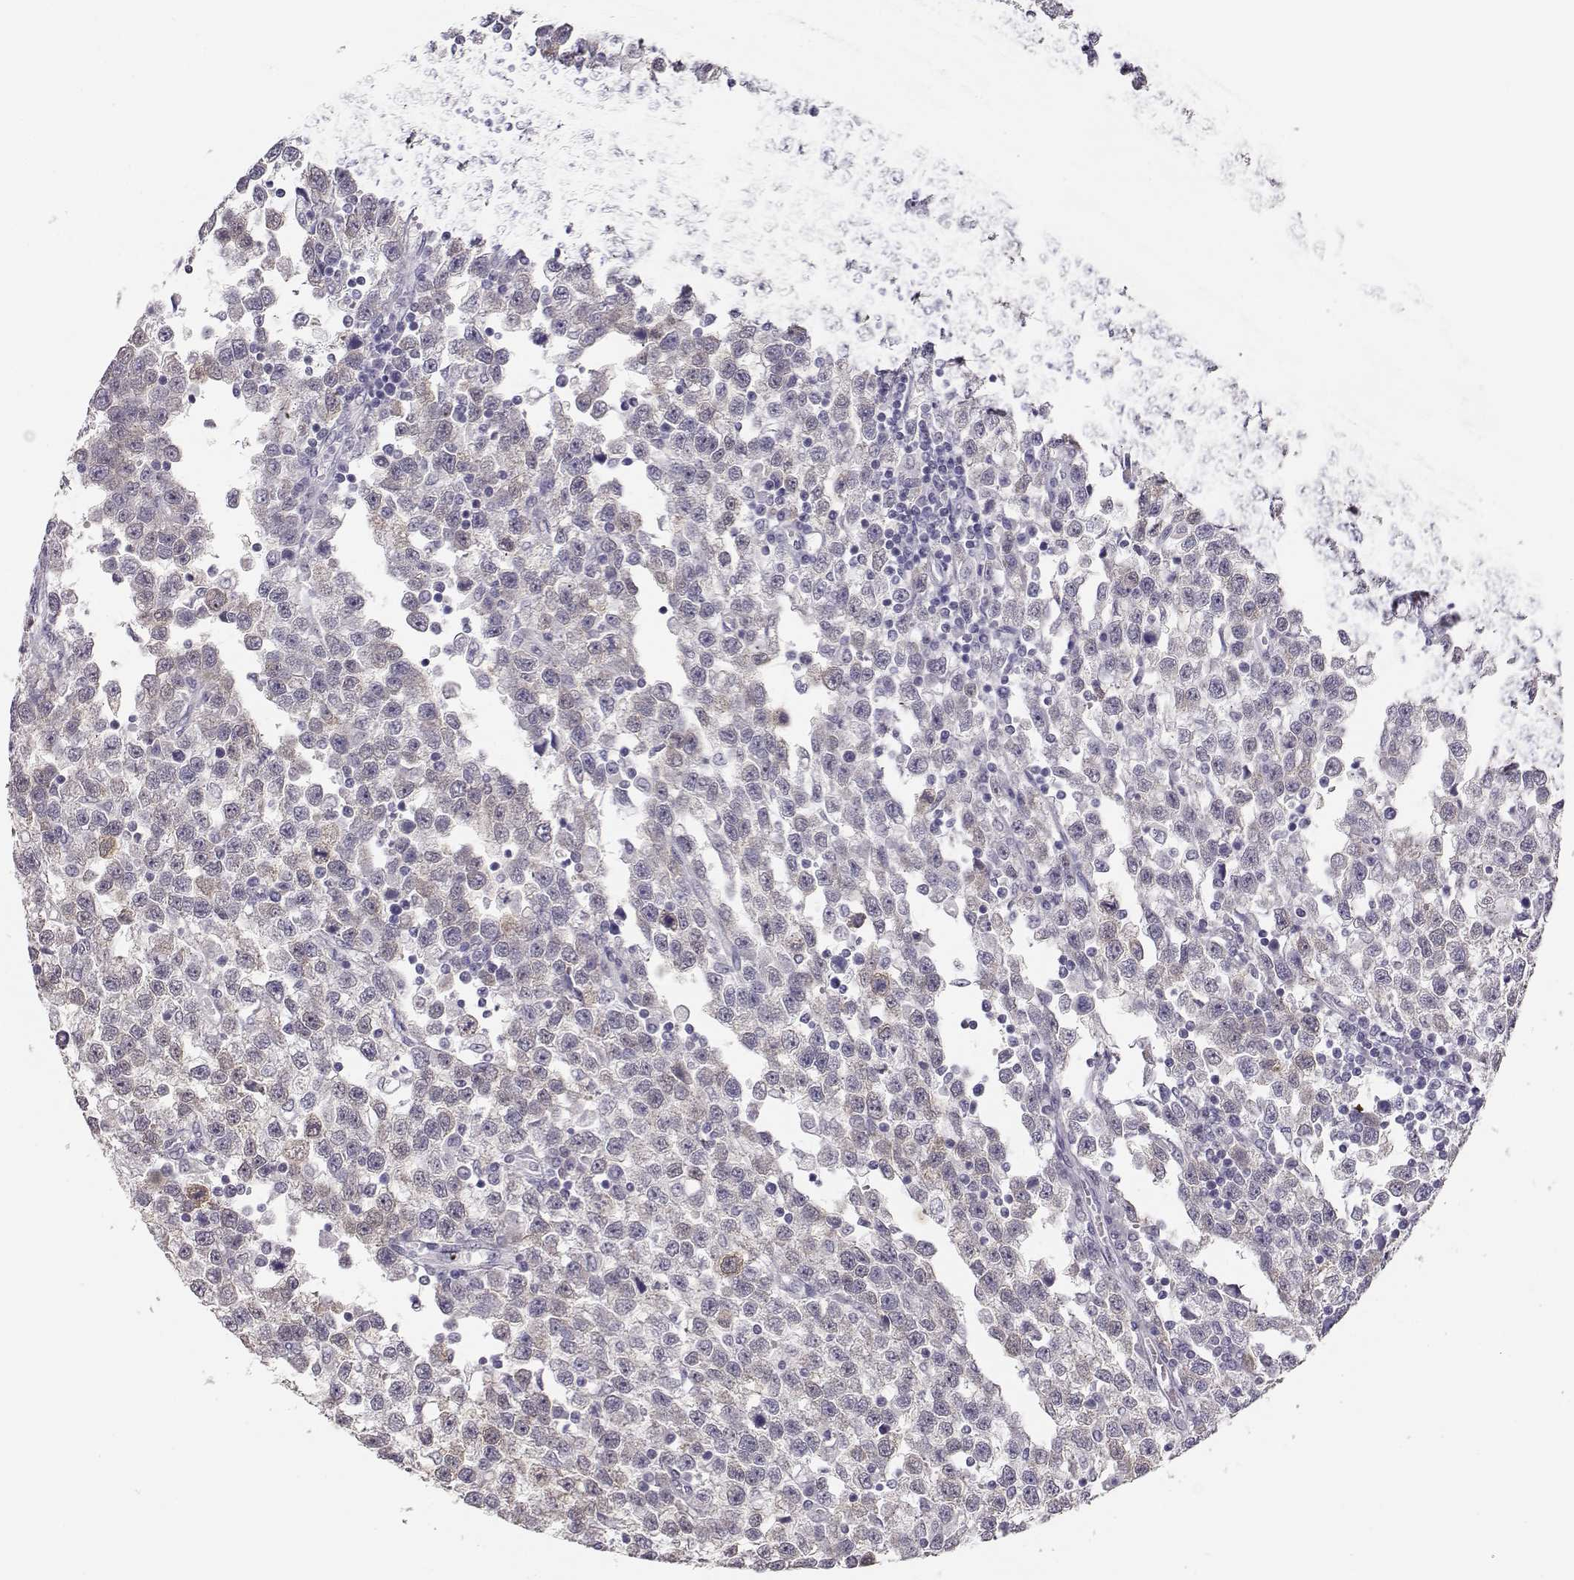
{"staining": {"intensity": "weak", "quantity": "<25%", "location": "cytoplasmic/membranous"}, "tissue": "testis cancer", "cell_type": "Tumor cells", "image_type": "cancer", "snomed": [{"axis": "morphology", "description": "Seminoma, NOS"}, {"axis": "topography", "description": "Testis"}], "caption": "IHC micrograph of human testis cancer stained for a protein (brown), which reveals no staining in tumor cells. (Stains: DAB IHC with hematoxylin counter stain, Microscopy: brightfield microscopy at high magnification).", "gene": "MAGEC1", "patient": {"sex": "male", "age": 34}}